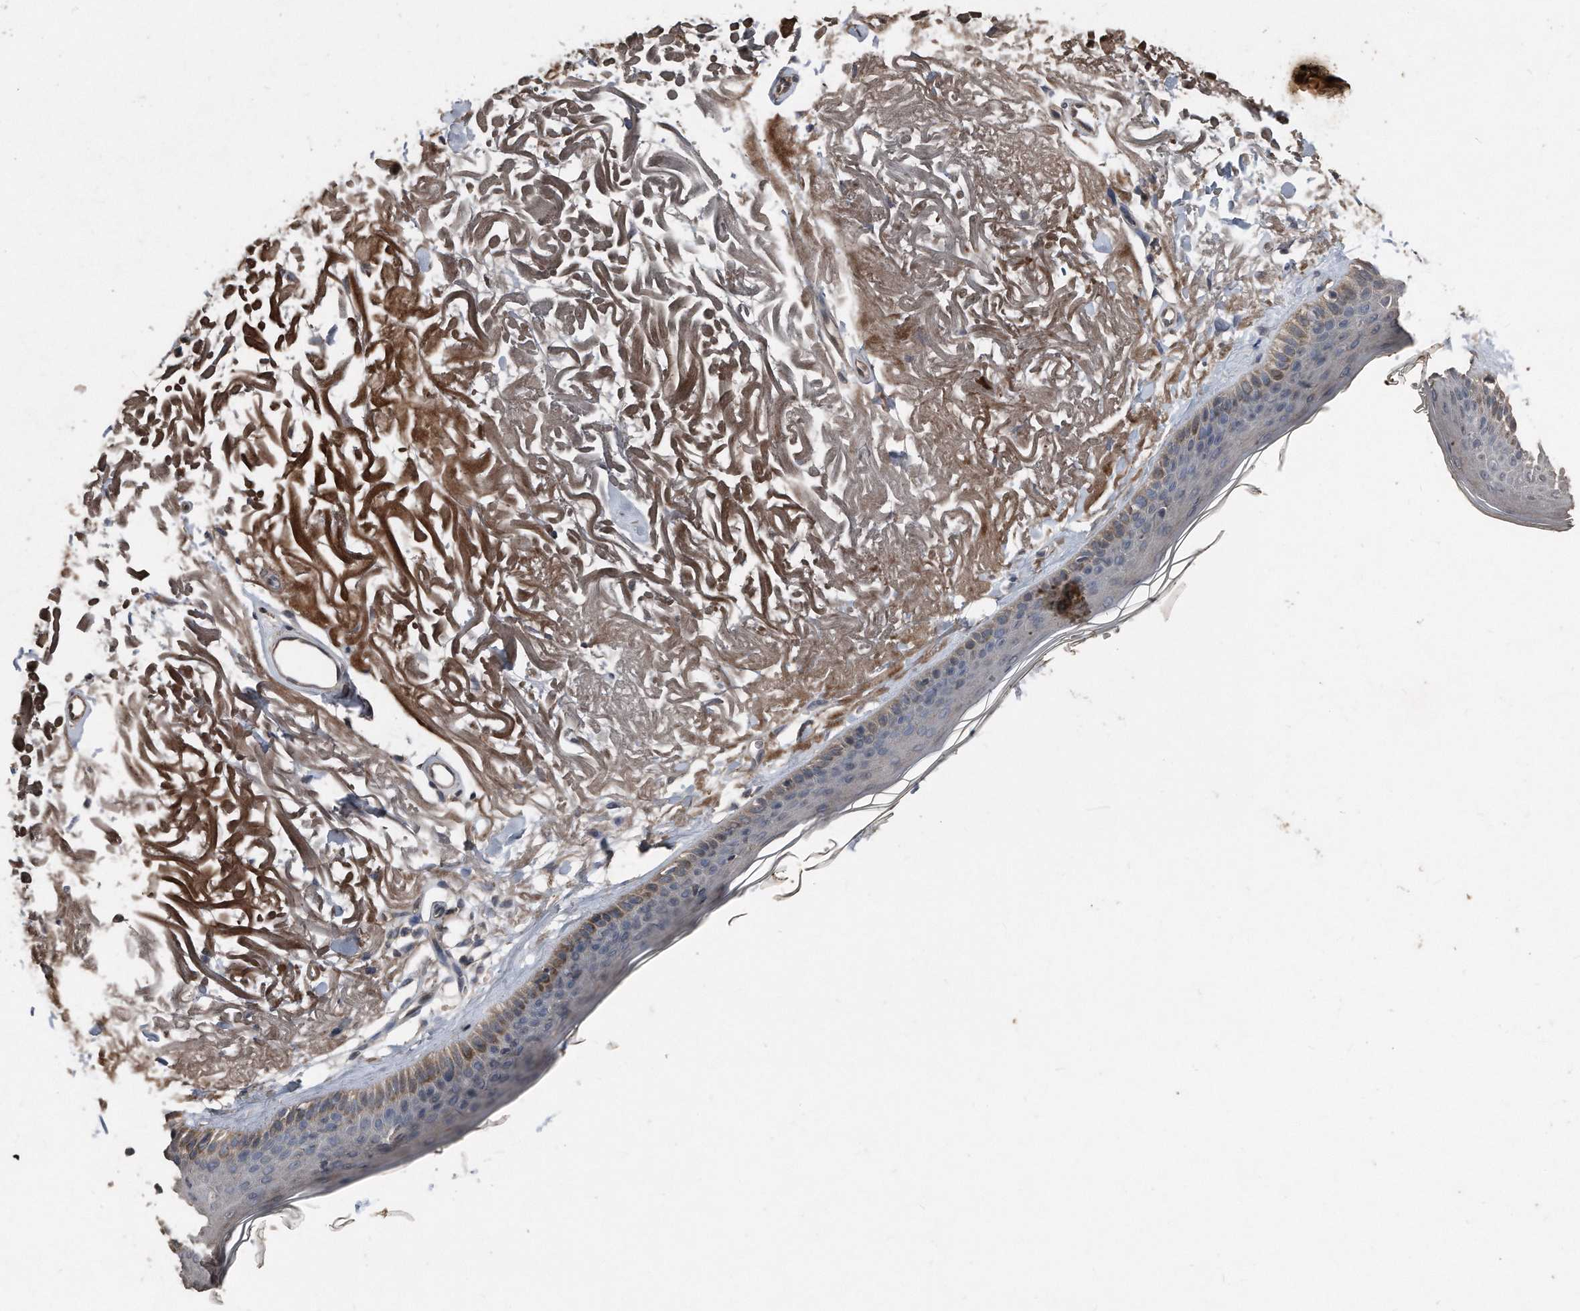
{"staining": {"intensity": "weak", "quantity": ">75%", "location": "cytoplasmic/membranous"}, "tissue": "skin", "cell_type": "Fibroblasts", "image_type": "normal", "snomed": [{"axis": "morphology", "description": "Normal tissue, NOS"}, {"axis": "topography", "description": "Skin"}, {"axis": "topography", "description": "Skeletal muscle"}], "caption": "Skin stained with IHC shows weak cytoplasmic/membranous staining in about >75% of fibroblasts.", "gene": "ANKRD10", "patient": {"sex": "male", "age": 83}}